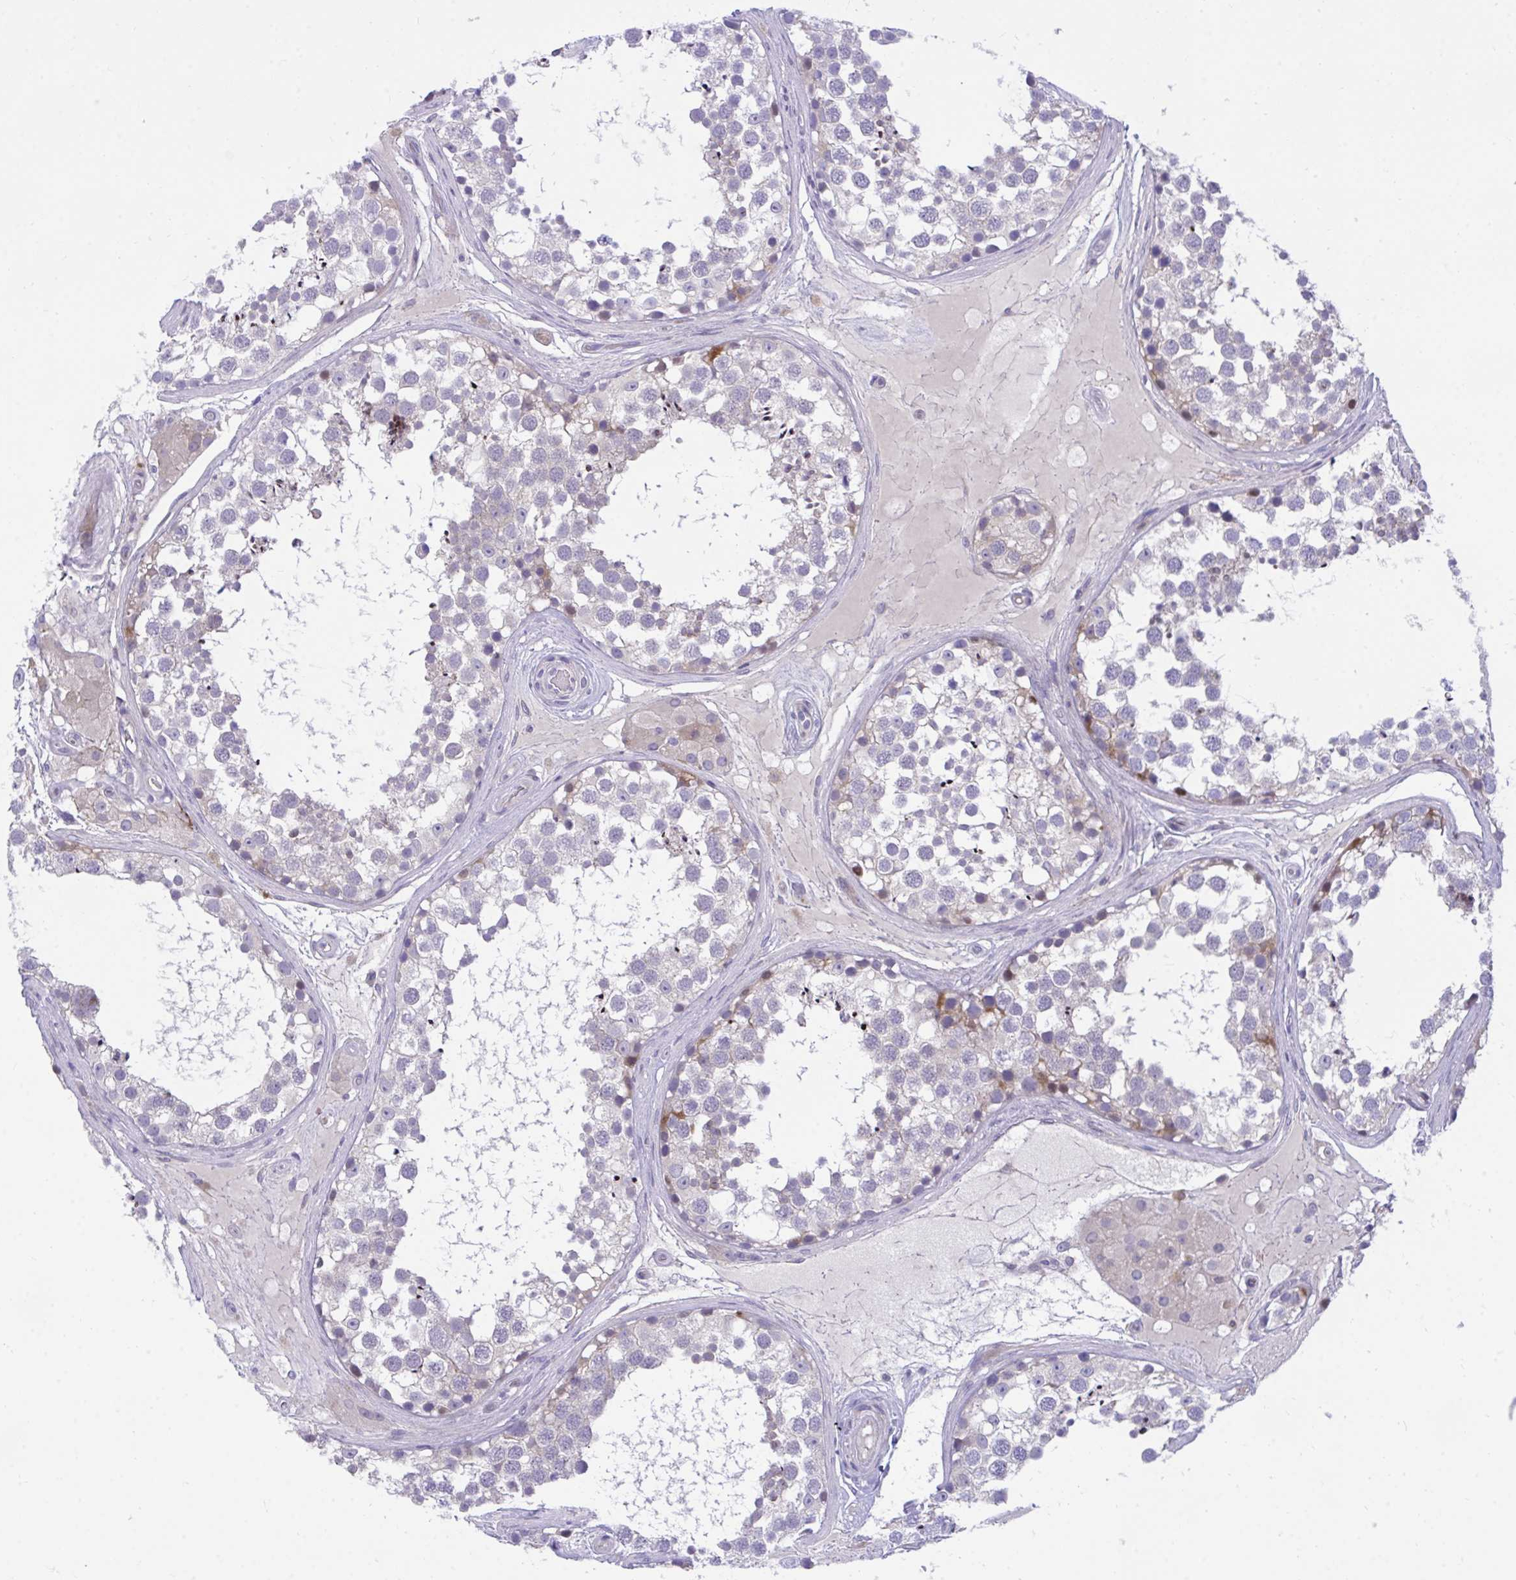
{"staining": {"intensity": "moderate", "quantity": "<25%", "location": "cytoplasmic/membranous"}, "tissue": "testis", "cell_type": "Cells in seminiferous ducts", "image_type": "normal", "snomed": [{"axis": "morphology", "description": "Normal tissue, NOS"}, {"axis": "morphology", "description": "Seminoma, NOS"}, {"axis": "topography", "description": "Testis"}], "caption": "Cells in seminiferous ducts show moderate cytoplasmic/membranous positivity in about <25% of cells in normal testis.", "gene": "MED9", "patient": {"sex": "male", "age": 65}}